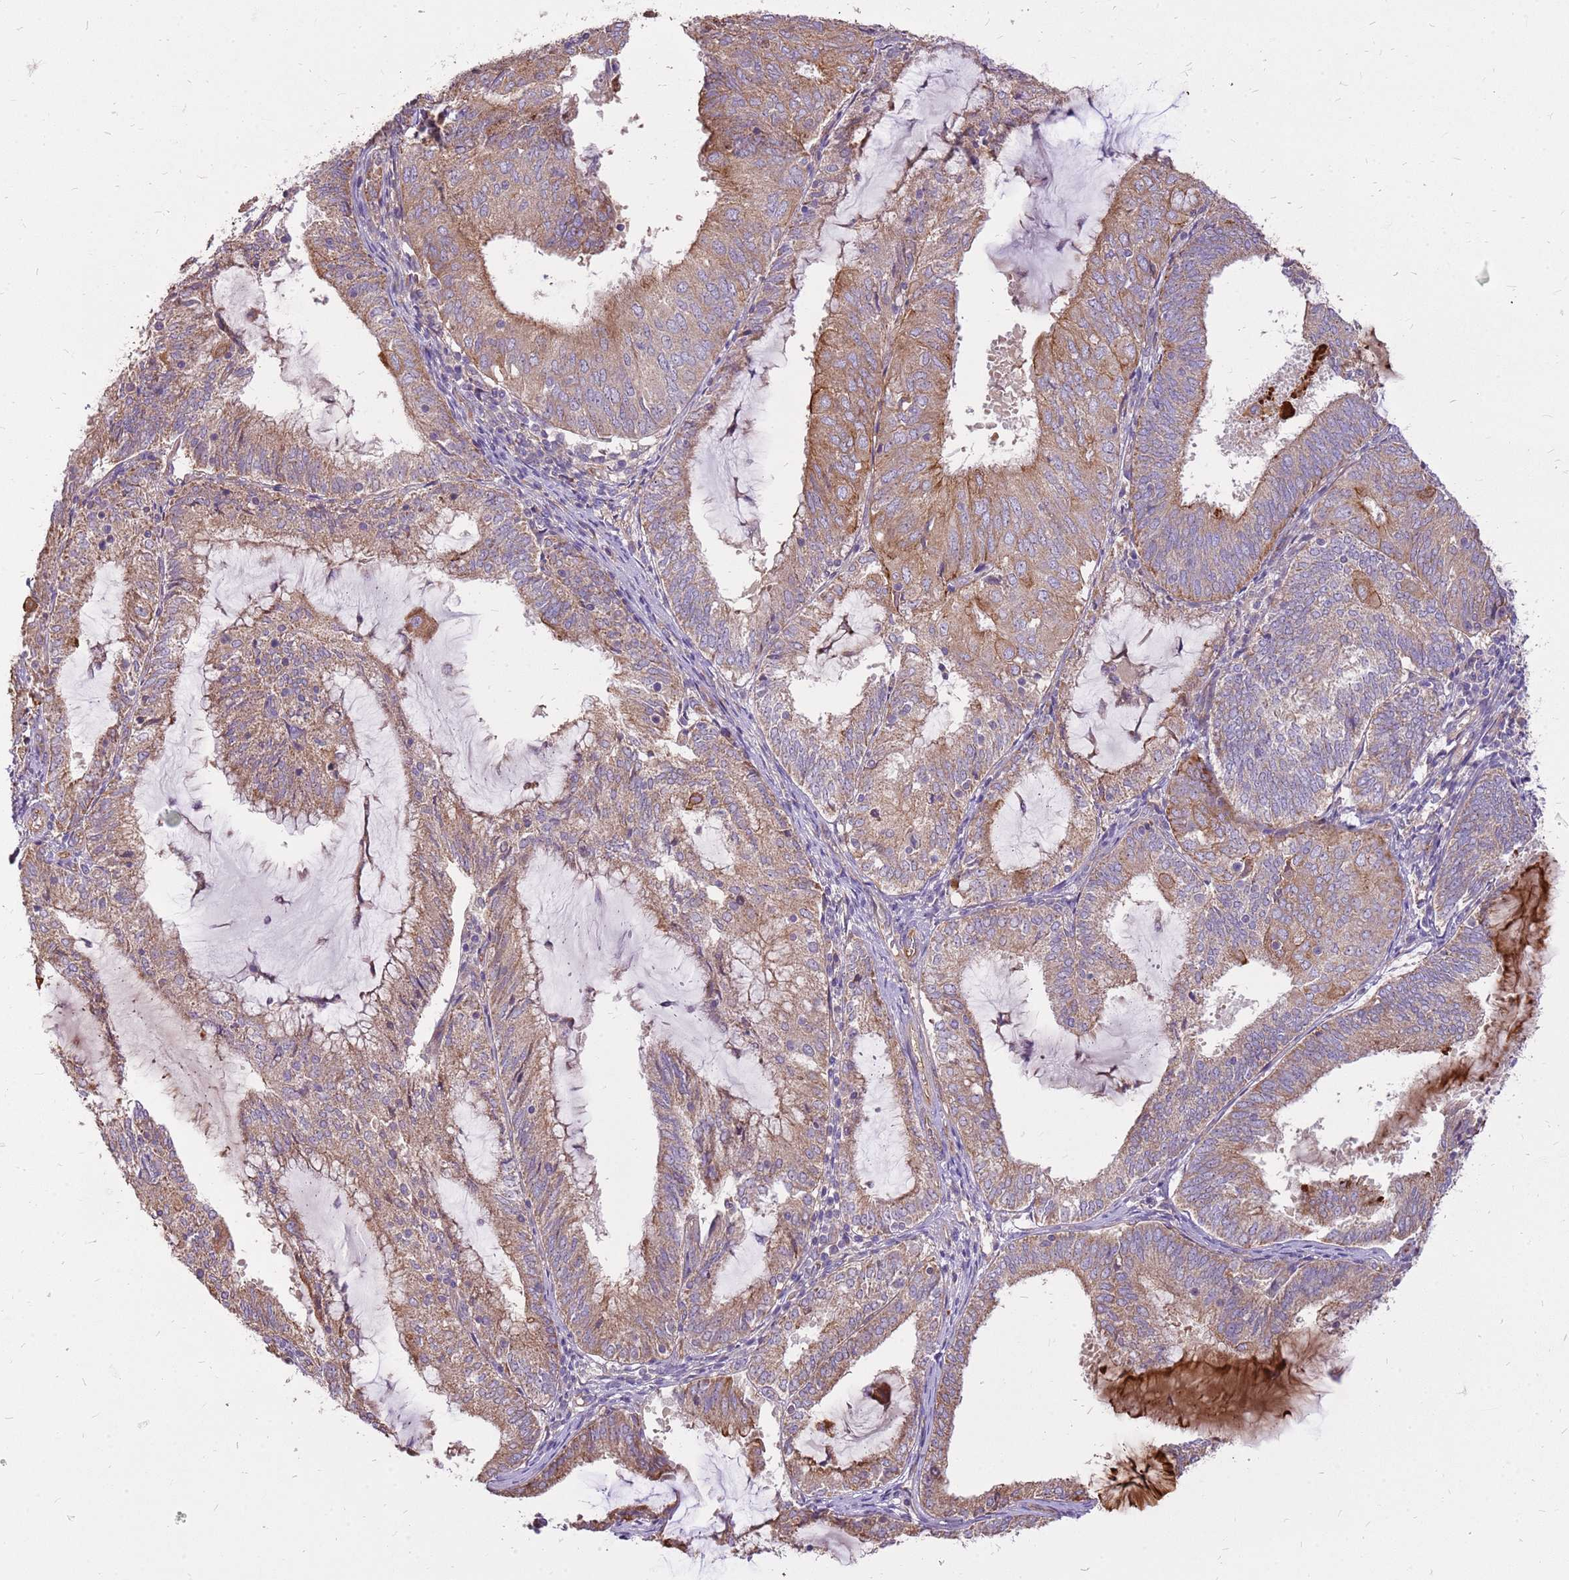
{"staining": {"intensity": "moderate", "quantity": "25%-75%", "location": "cytoplasmic/membranous"}, "tissue": "endometrial cancer", "cell_type": "Tumor cells", "image_type": "cancer", "snomed": [{"axis": "morphology", "description": "Adenocarcinoma, NOS"}, {"axis": "topography", "description": "Endometrium"}], "caption": "Immunohistochemistry histopathology image of endometrial cancer (adenocarcinoma) stained for a protein (brown), which exhibits medium levels of moderate cytoplasmic/membranous staining in approximately 25%-75% of tumor cells.", "gene": "WASHC4", "patient": {"sex": "female", "age": 81}}